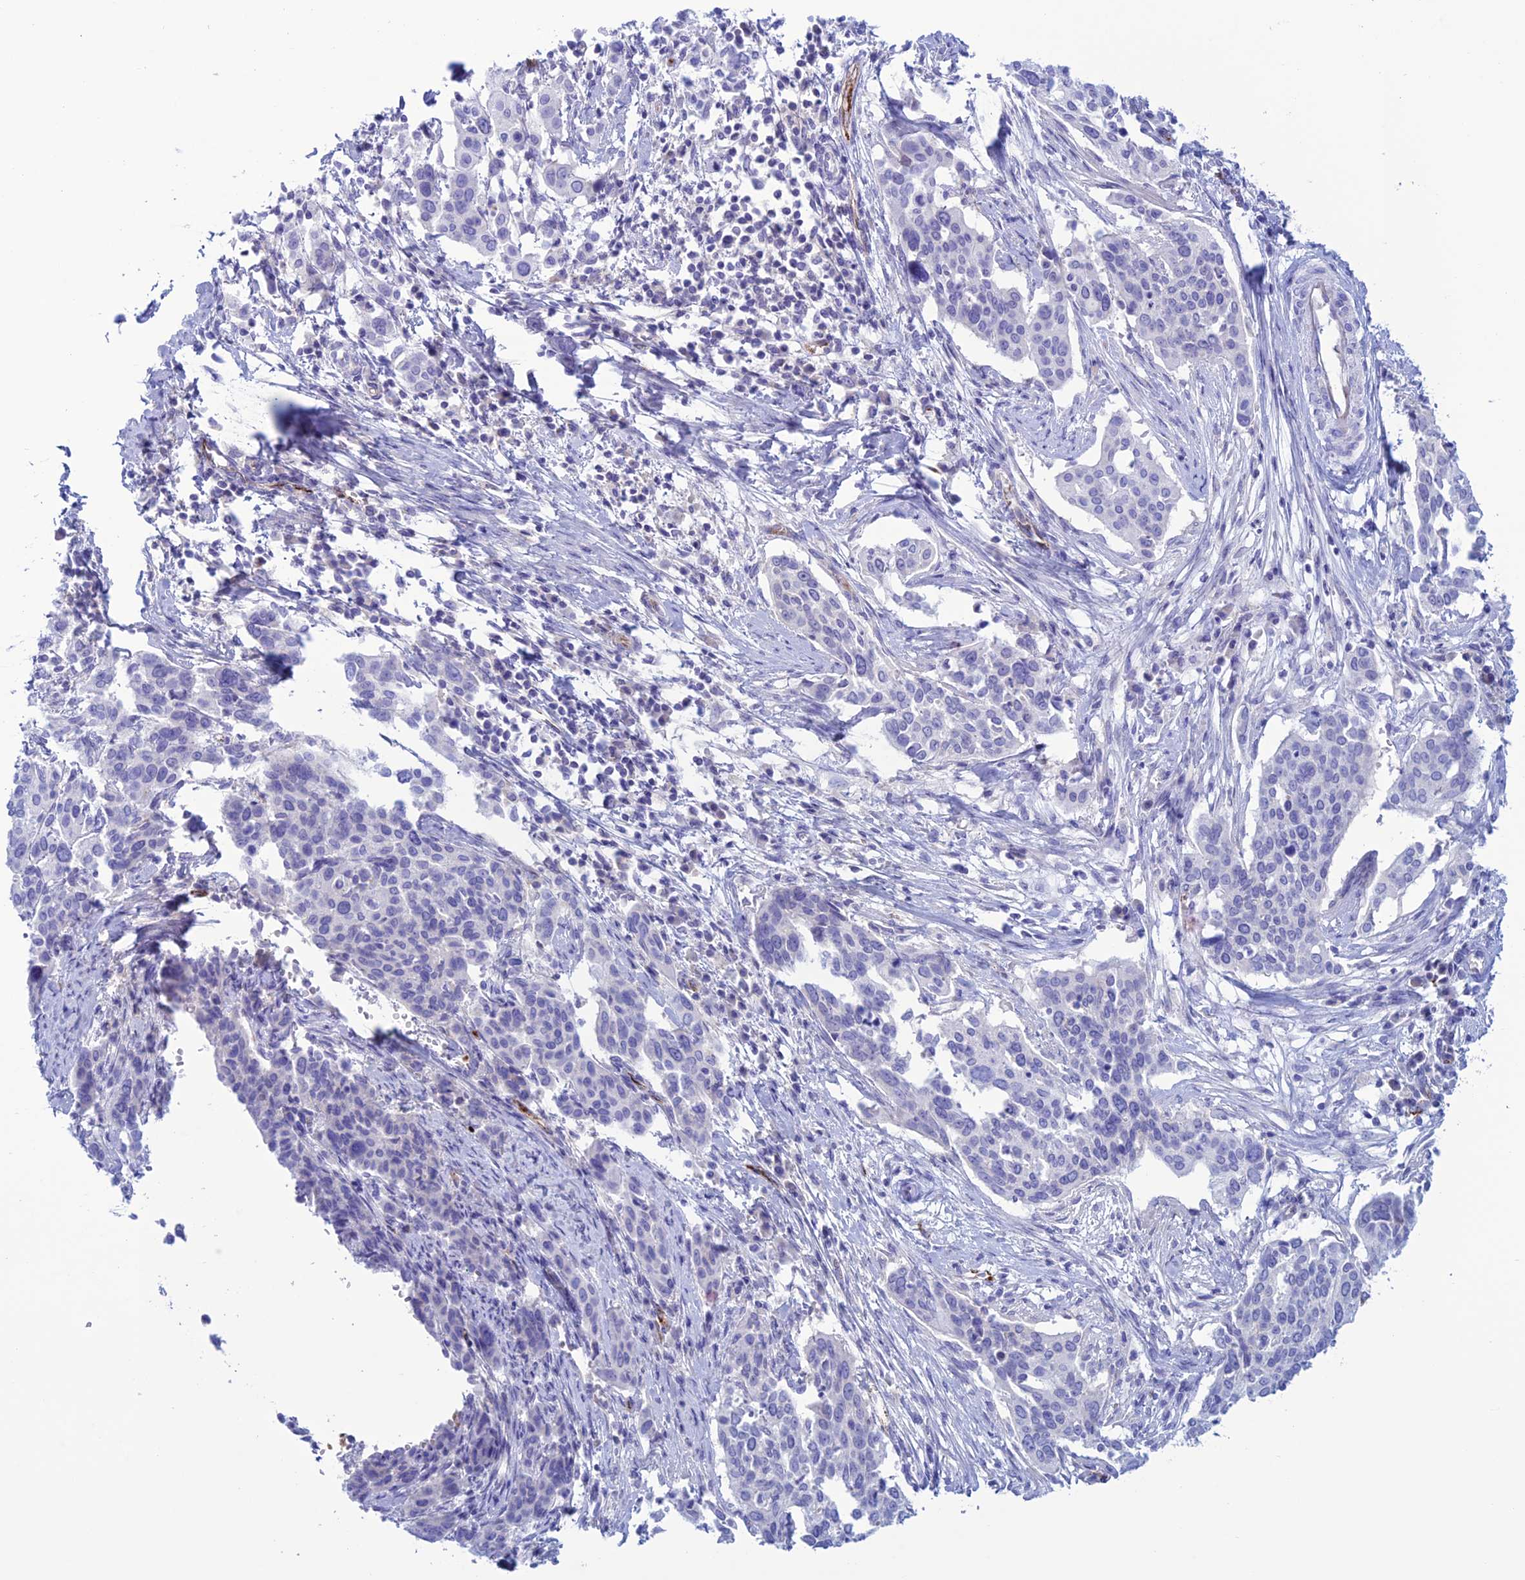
{"staining": {"intensity": "negative", "quantity": "none", "location": "none"}, "tissue": "cervical cancer", "cell_type": "Tumor cells", "image_type": "cancer", "snomed": [{"axis": "morphology", "description": "Squamous cell carcinoma, NOS"}, {"axis": "topography", "description": "Cervix"}], "caption": "Immunohistochemical staining of human cervical squamous cell carcinoma demonstrates no significant staining in tumor cells.", "gene": "CDC42EP5", "patient": {"sex": "female", "age": 44}}